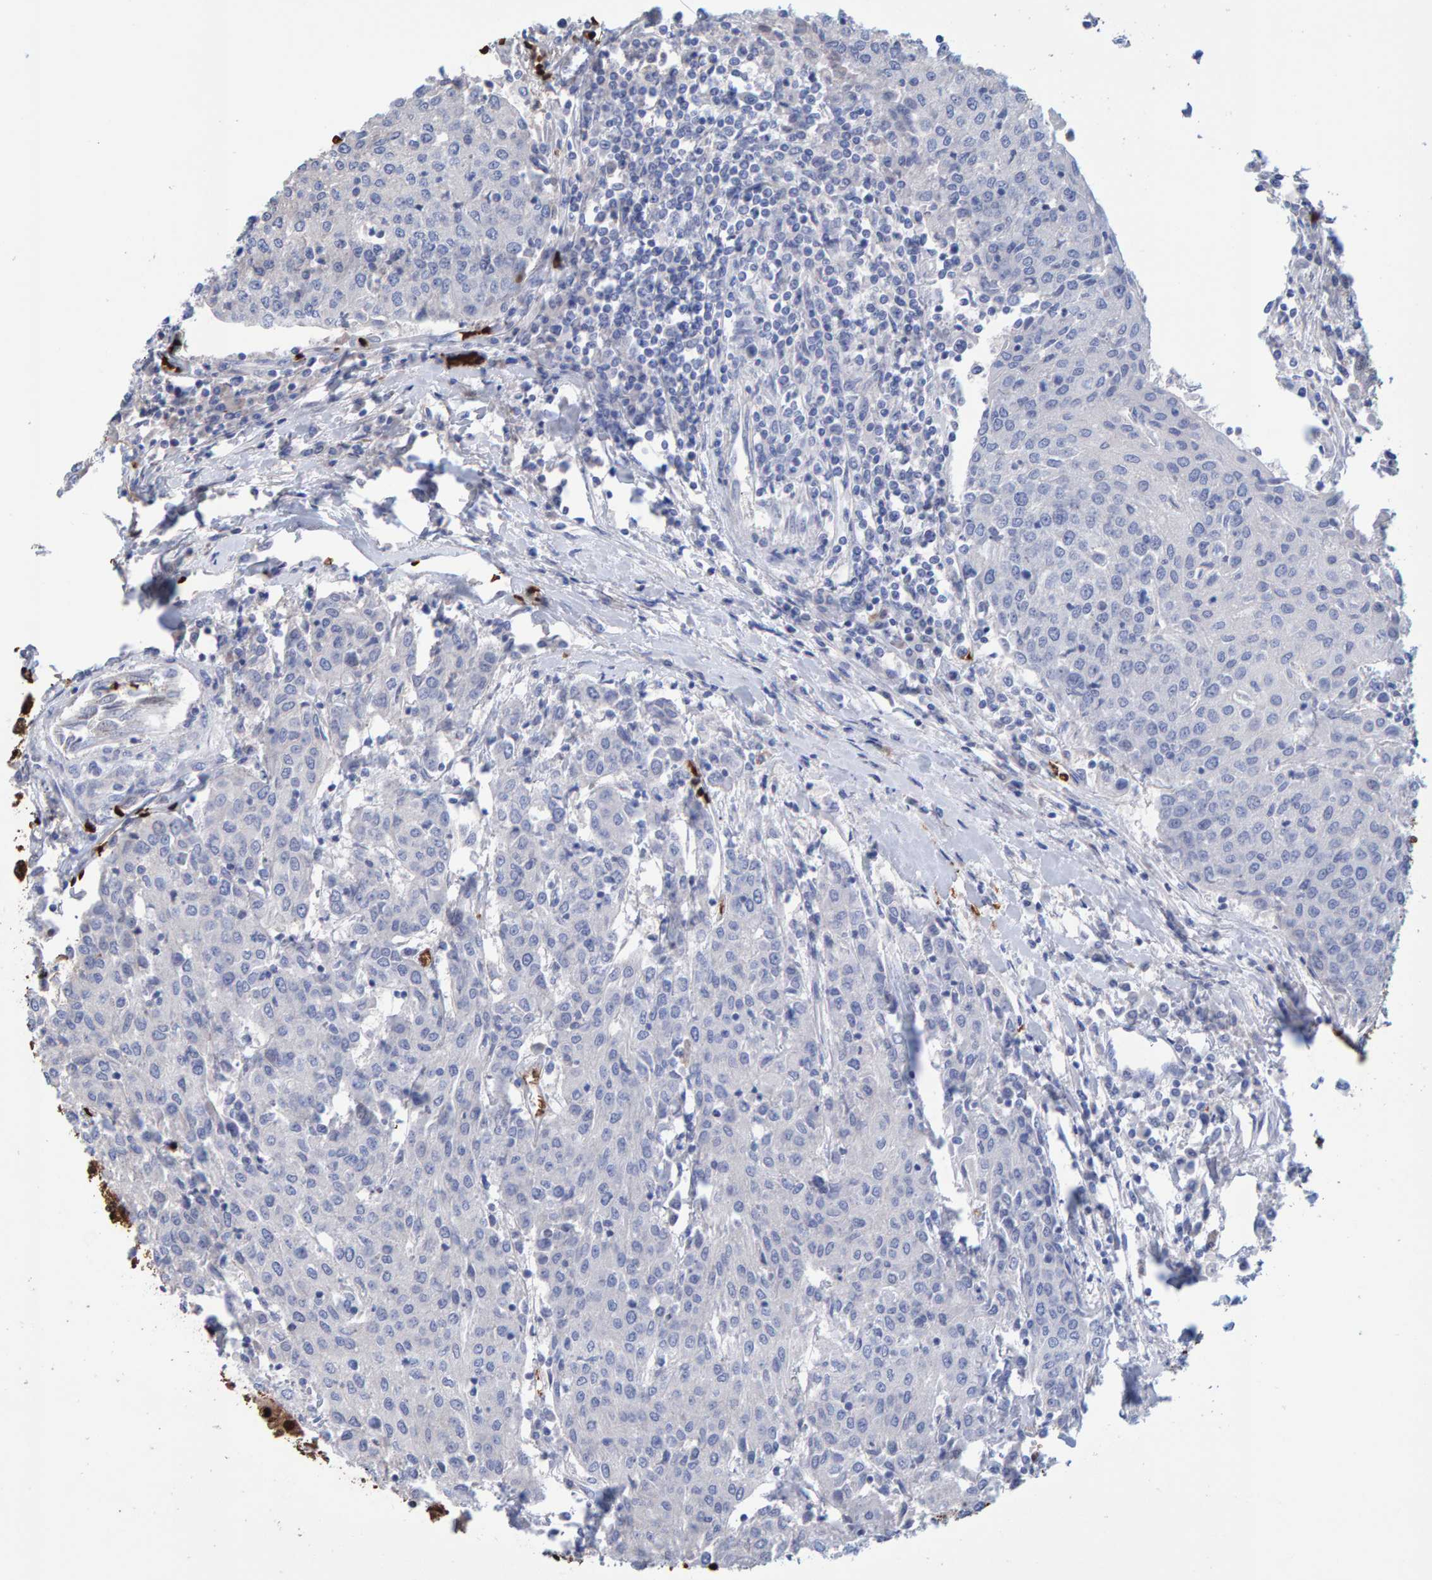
{"staining": {"intensity": "negative", "quantity": "none", "location": "none"}, "tissue": "urothelial cancer", "cell_type": "Tumor cells", "image_type": "cancer", "snomed": [{"axis": "morphology", "description": "Urothelial carcinoma, High grade"}, {"axis": "topography", "description": "Urinary bladder"}], "caption": "IHC of human urothelial cancer reveals no positivity in tumor cells.", "gene": "VPS9D1", "patient": {"sex": "female", "age": 85}}